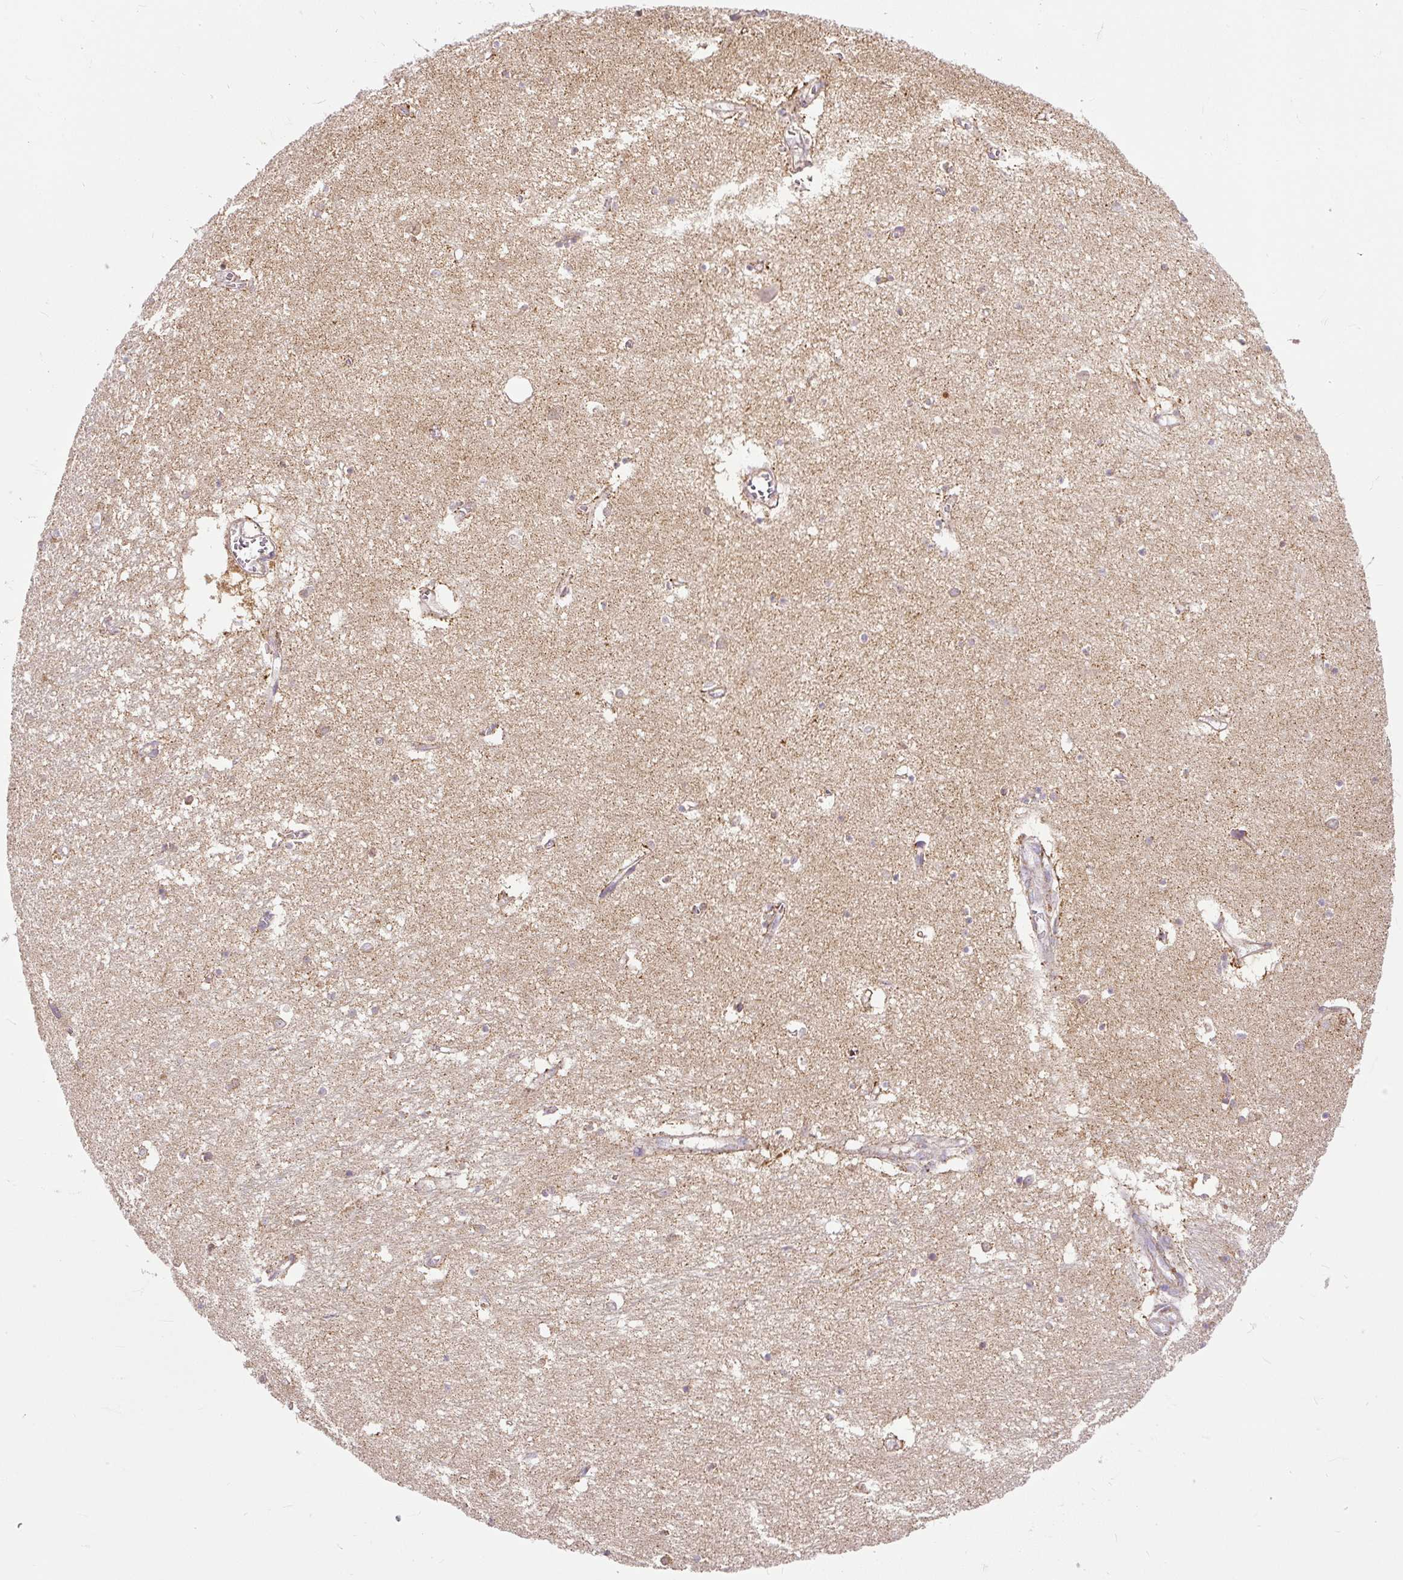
{"staining": {"intensity": "moderate", "quantity": "<25%", "location": "cytoplasmic/membranous"}, "tissue": "hippocampus", "cell_type": "Glial cells", "image_type": "normal", "snomed": [{"axis": "morphology", "description": "Normal tissue, NOS"}, {"axis": "topography", "description": "Hippocampus"}], "caption": "A brown stain labels moderate cytoplasmic/membranous expression of a protein in glial cells of unremarkable human hippocampus.", "gene": "TM2D3", "patient": {"sex": "female", "age": 64}}